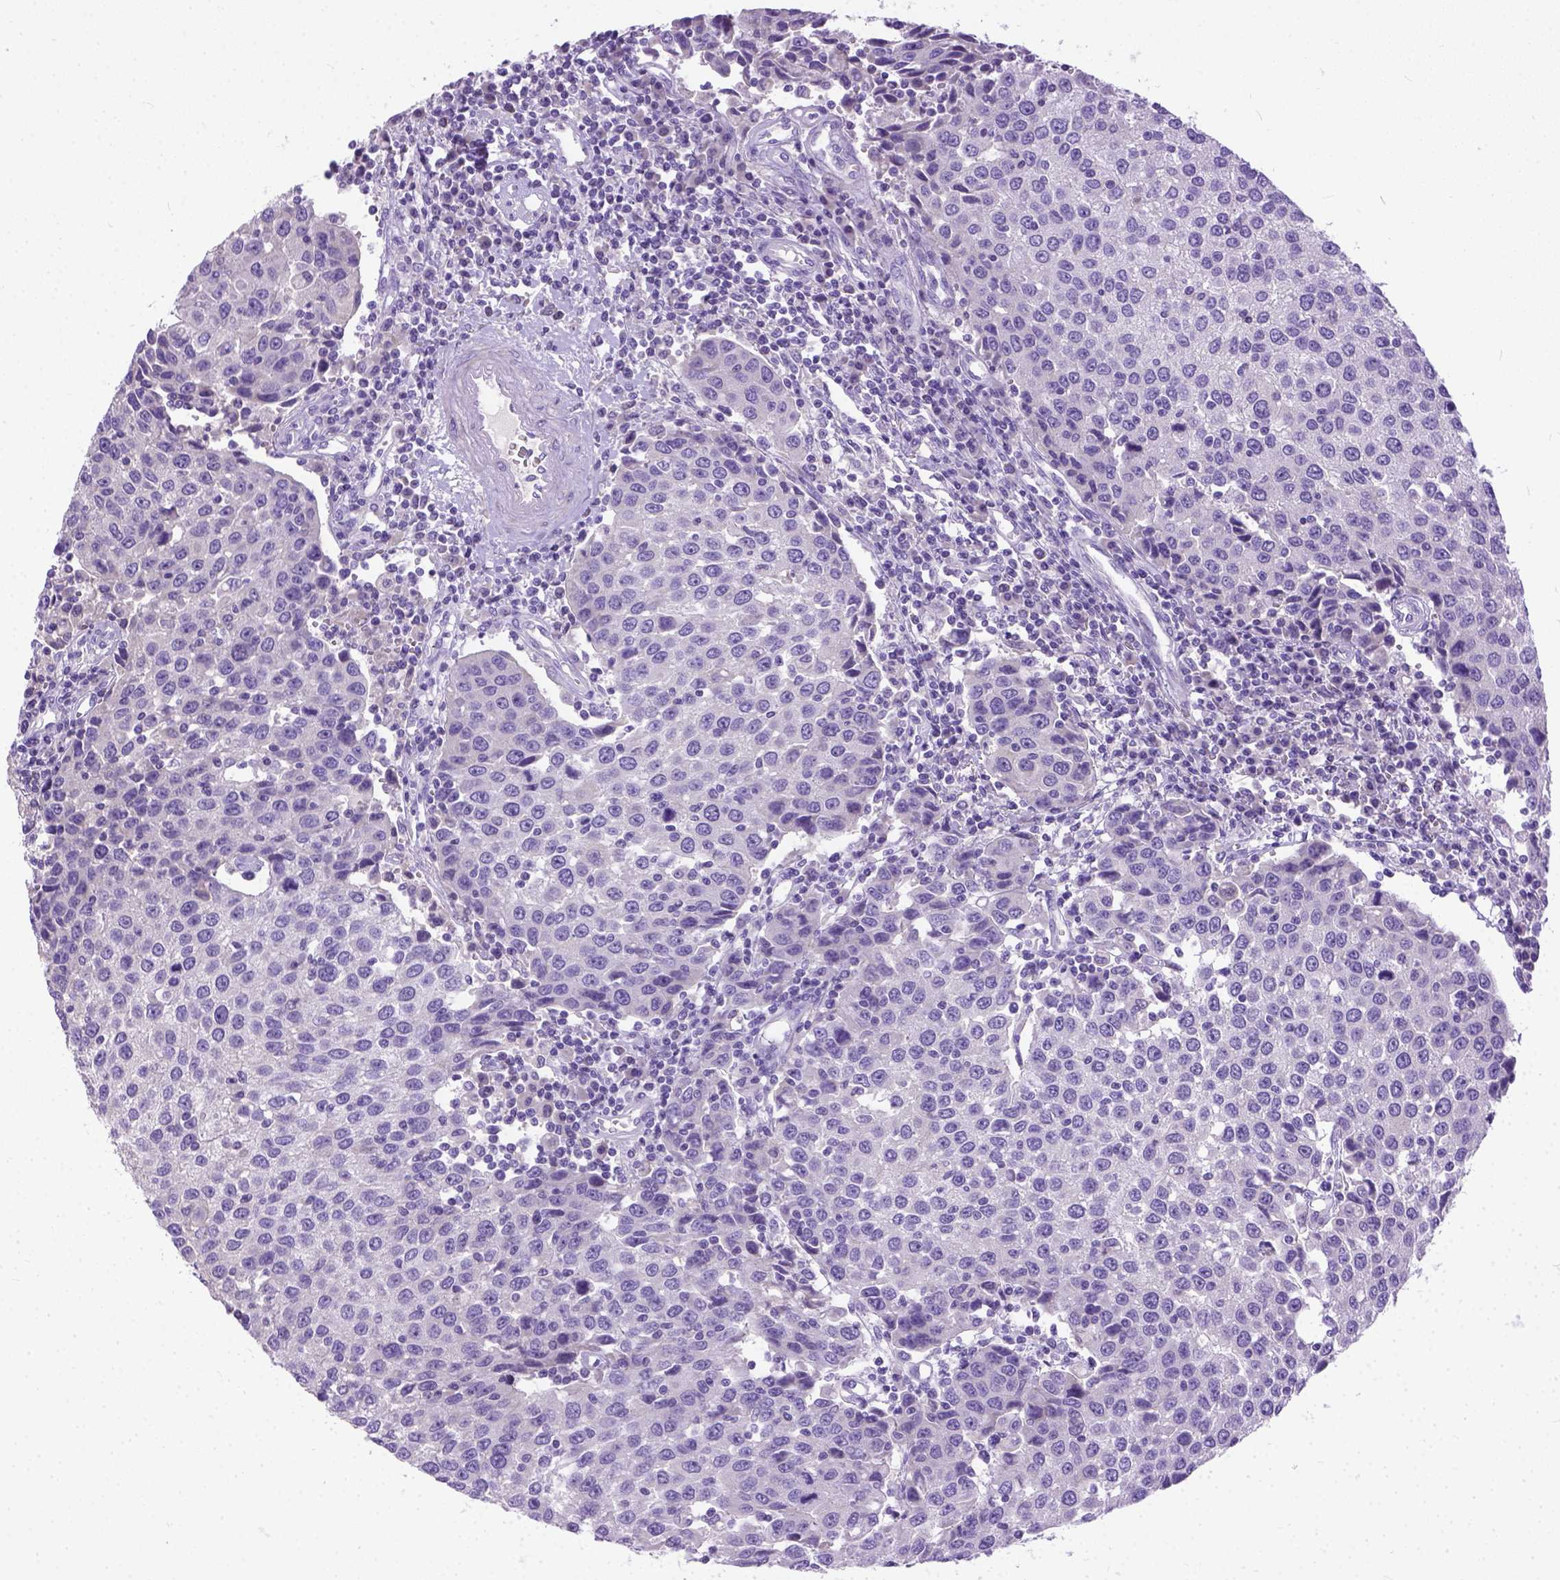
{"staining": {"intensity": "negative", "quantity": "none", "location": "none"}, "tissue": "urothelial cancer", "cell_type": "Tumor cells", "image_type": "cancer", "snomed": [{"axis": "morphology", "description": "Urothelial carcinoma, High grade"}, {"axis": "topography", "description": "Urinary bladder"}], "caption": "High-grade urothelial carcinoma was stained to show a protein in brown. There is no significant positivity in tumor cells. (DAB (3,3'-diaminobenzidine) immunohistochemistry with hematoxylin counter stain).", "gene": "PLK5", "patient": {"sex": "female", "age": 85}}